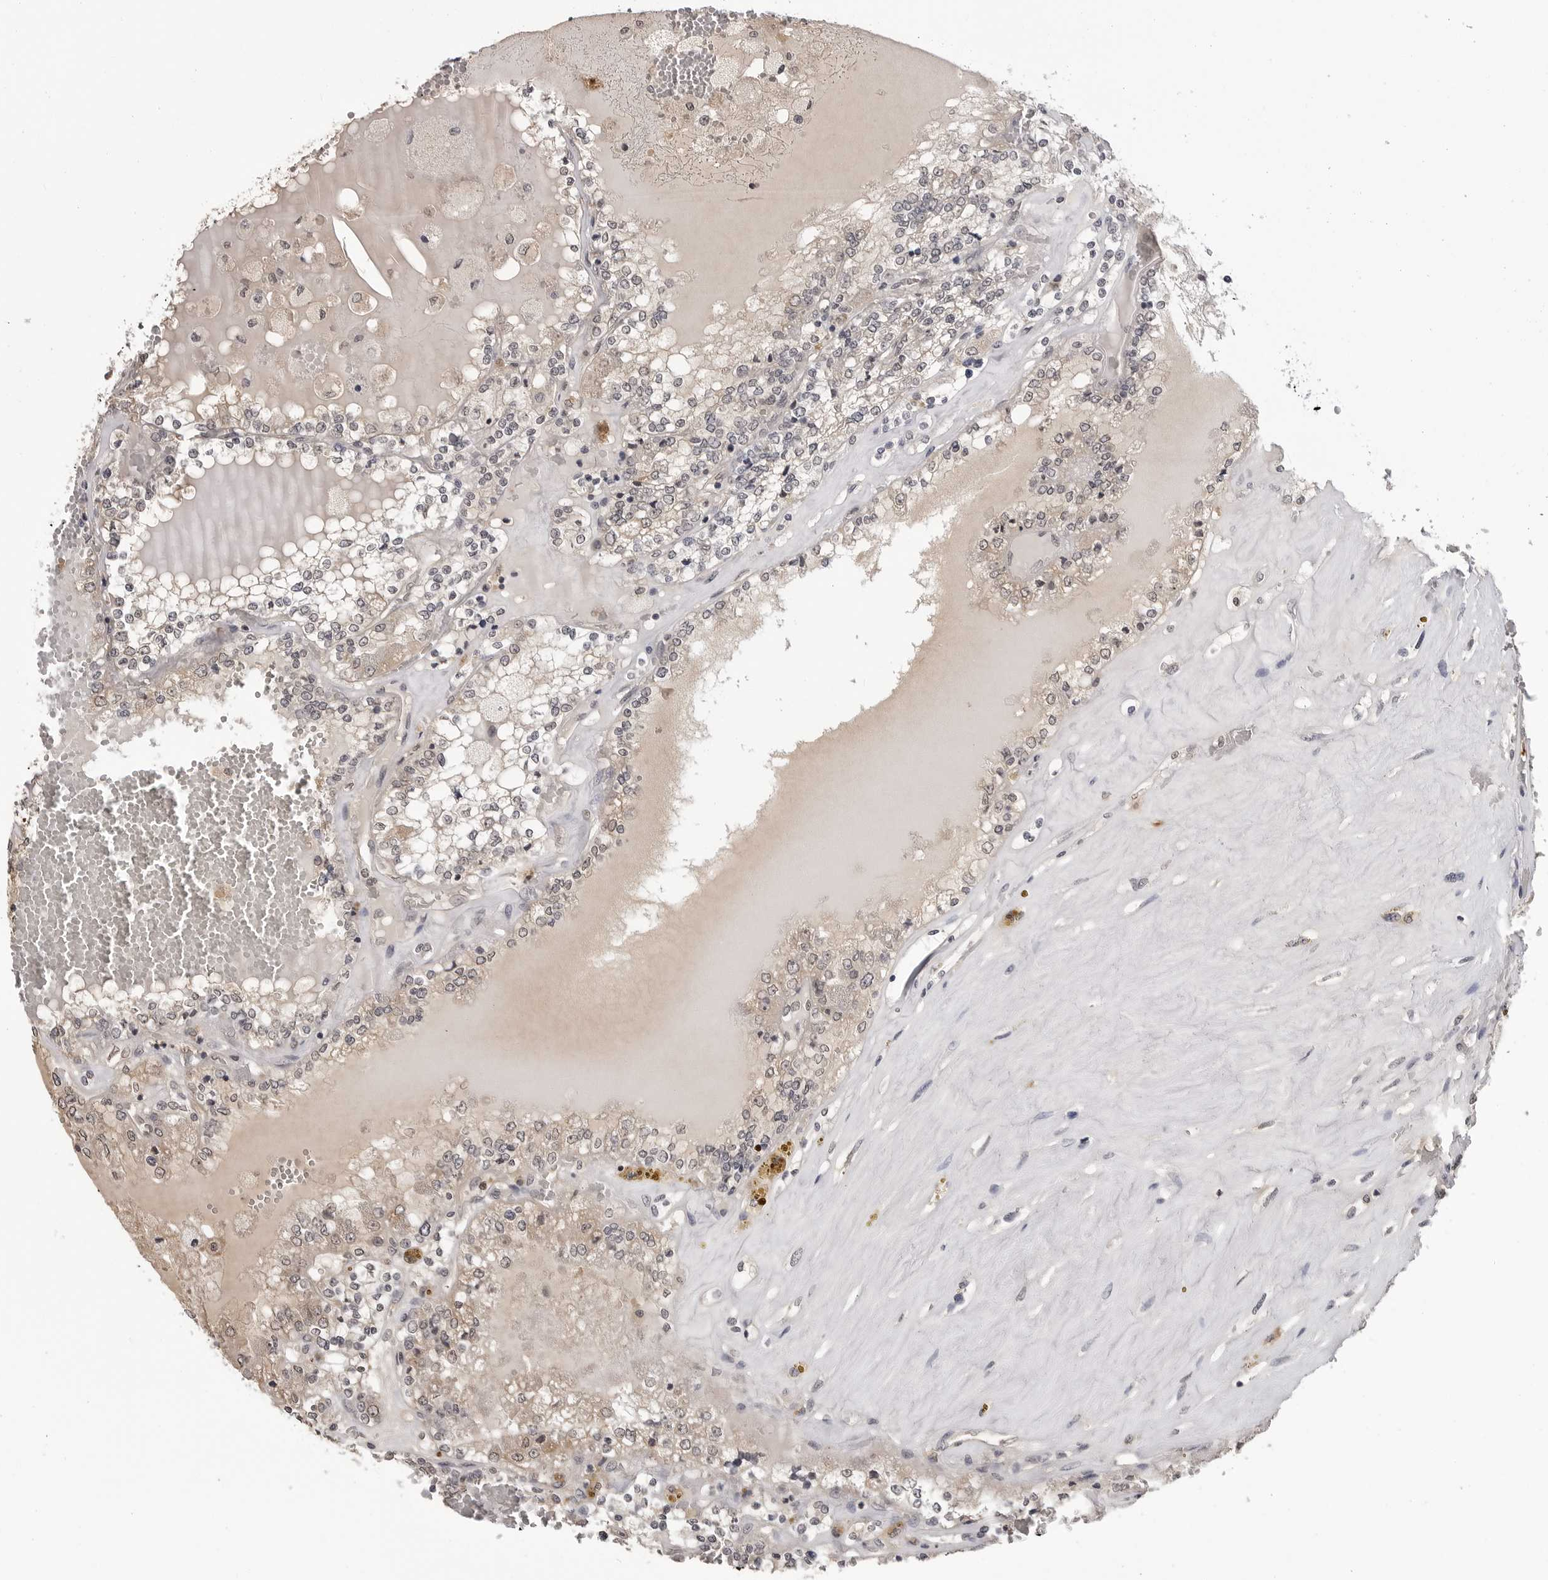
{"staining": {"intensity": "weak", "quantity": "<25%", "location": "cytoplasmic/membranous"}, "tissue": "renal cancer", "cell_type": "Tumor cells", "image_type": "cancer", "snomed": [{"axis": "morphology", "description": "Adenocarcinoma, NOS"}, {"axis": "topography", "description": "Kidney"}], "caption": "The IHC image has no significant staining in tumor cells of renal adenocarcinoma tissue.", "gene": "TRMT13", "patient": {"sex": "female", "age": 56}}